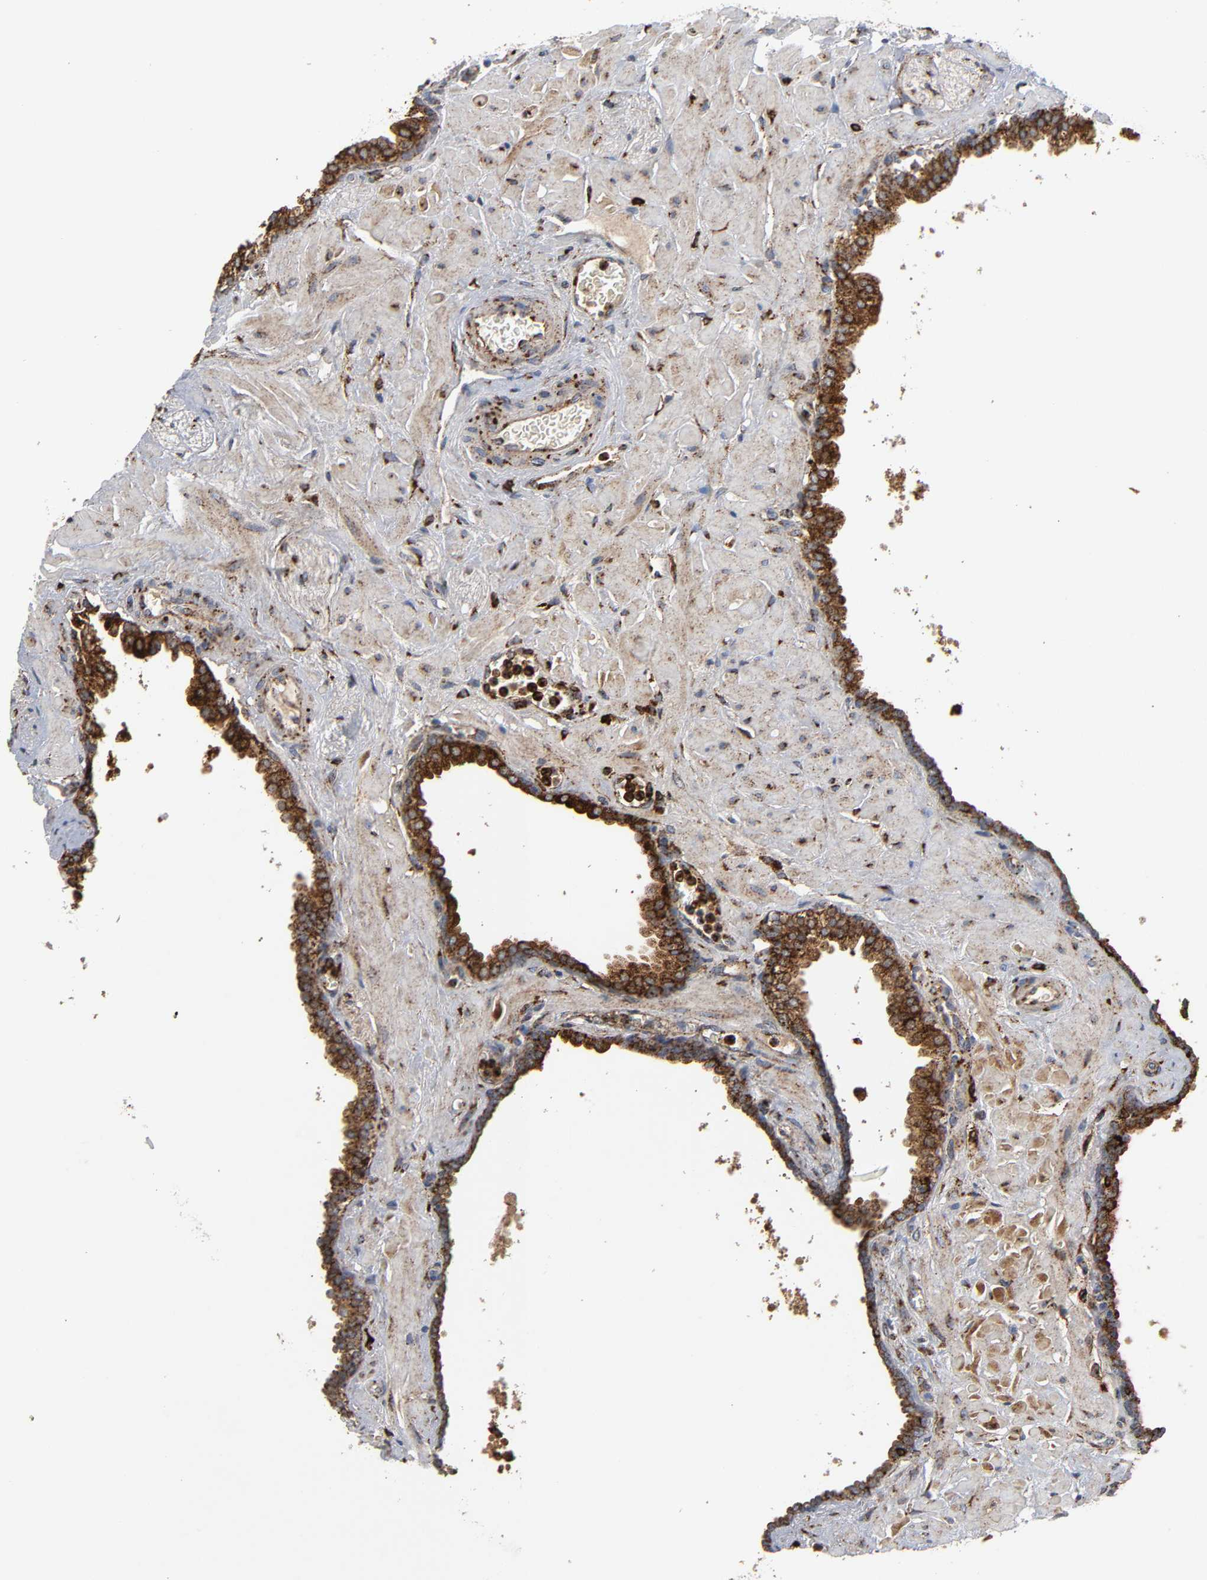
{"staining": {"intensity": "strong", "quantity": ">75%", "location": "cytoplasmic/membranous"}, "tissue": "prostate", "cell_type": "Glandular cells", "image_type": "normal", "snomed": [{"axis": "morphology", "description": "Normal tissue, NOS"}, {"axis": "topography", "description": "Prostate"}], "caption": "Approximately >75% of glandular cells in benign human prostate demonstrate strong cytoplasmic/membranous protein staining as visualized by brown immunohistochemical staining.", "gene": "PSAP", "patient": {"sex": "male", "age": 60}}